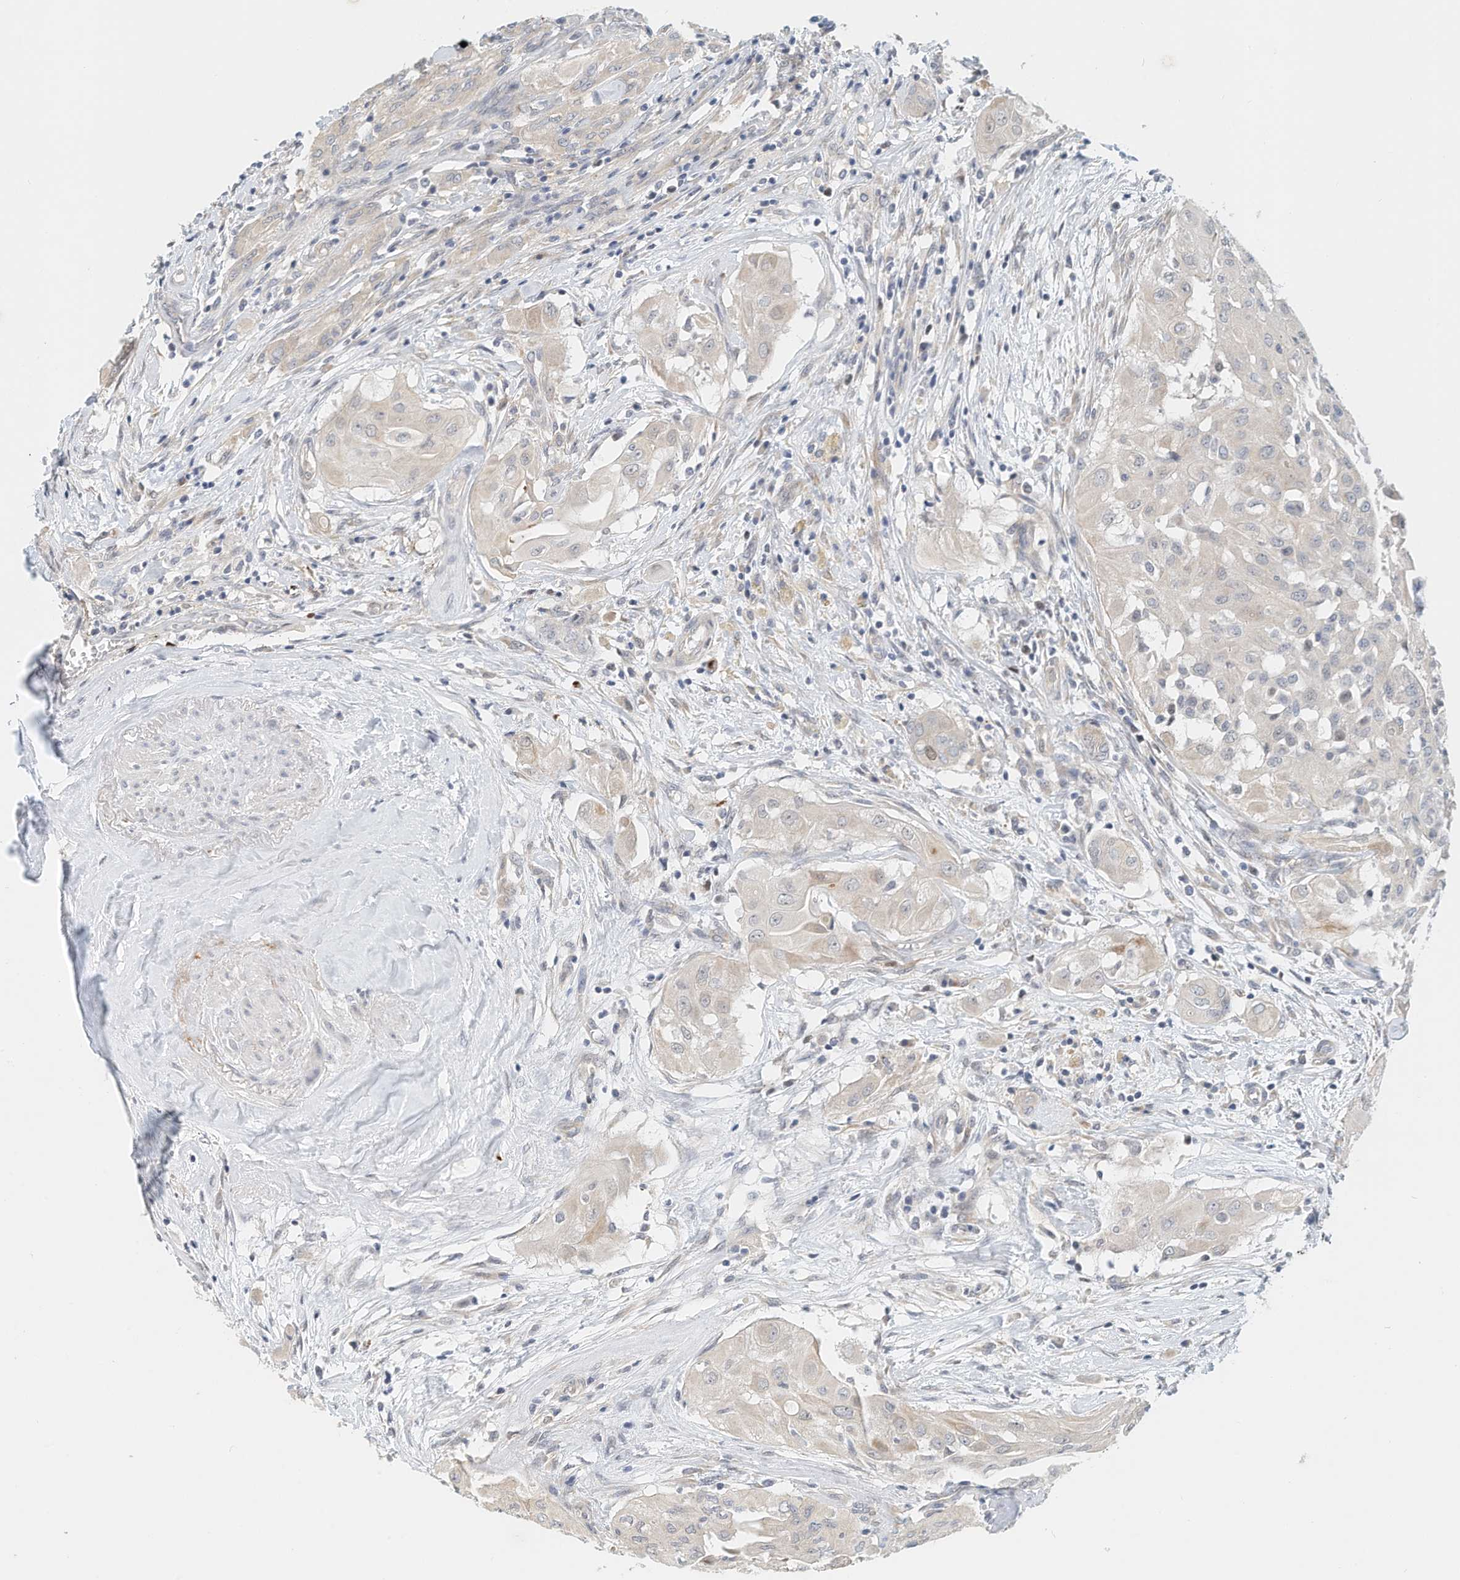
{"staining": {"intensity": "negative", "quantity": "none", "location": "none"}, "tissue": "thyroid cancer", "cell_type": "Tumor cells", "image_type": "cancer", "snomed": [{"axis": "morphology", "description": "Papillary adenocarcinoma, NOS"}, {"axis": "topography", "description": "Thyroid gland"}], "caption": "This is an IHC photomicrograph of papillary adenocarcinoma (thyroid). There is no staining in tumor cells.", "gene": "ARHGAP28", "patient": {"sex": "female", "age": 59}}